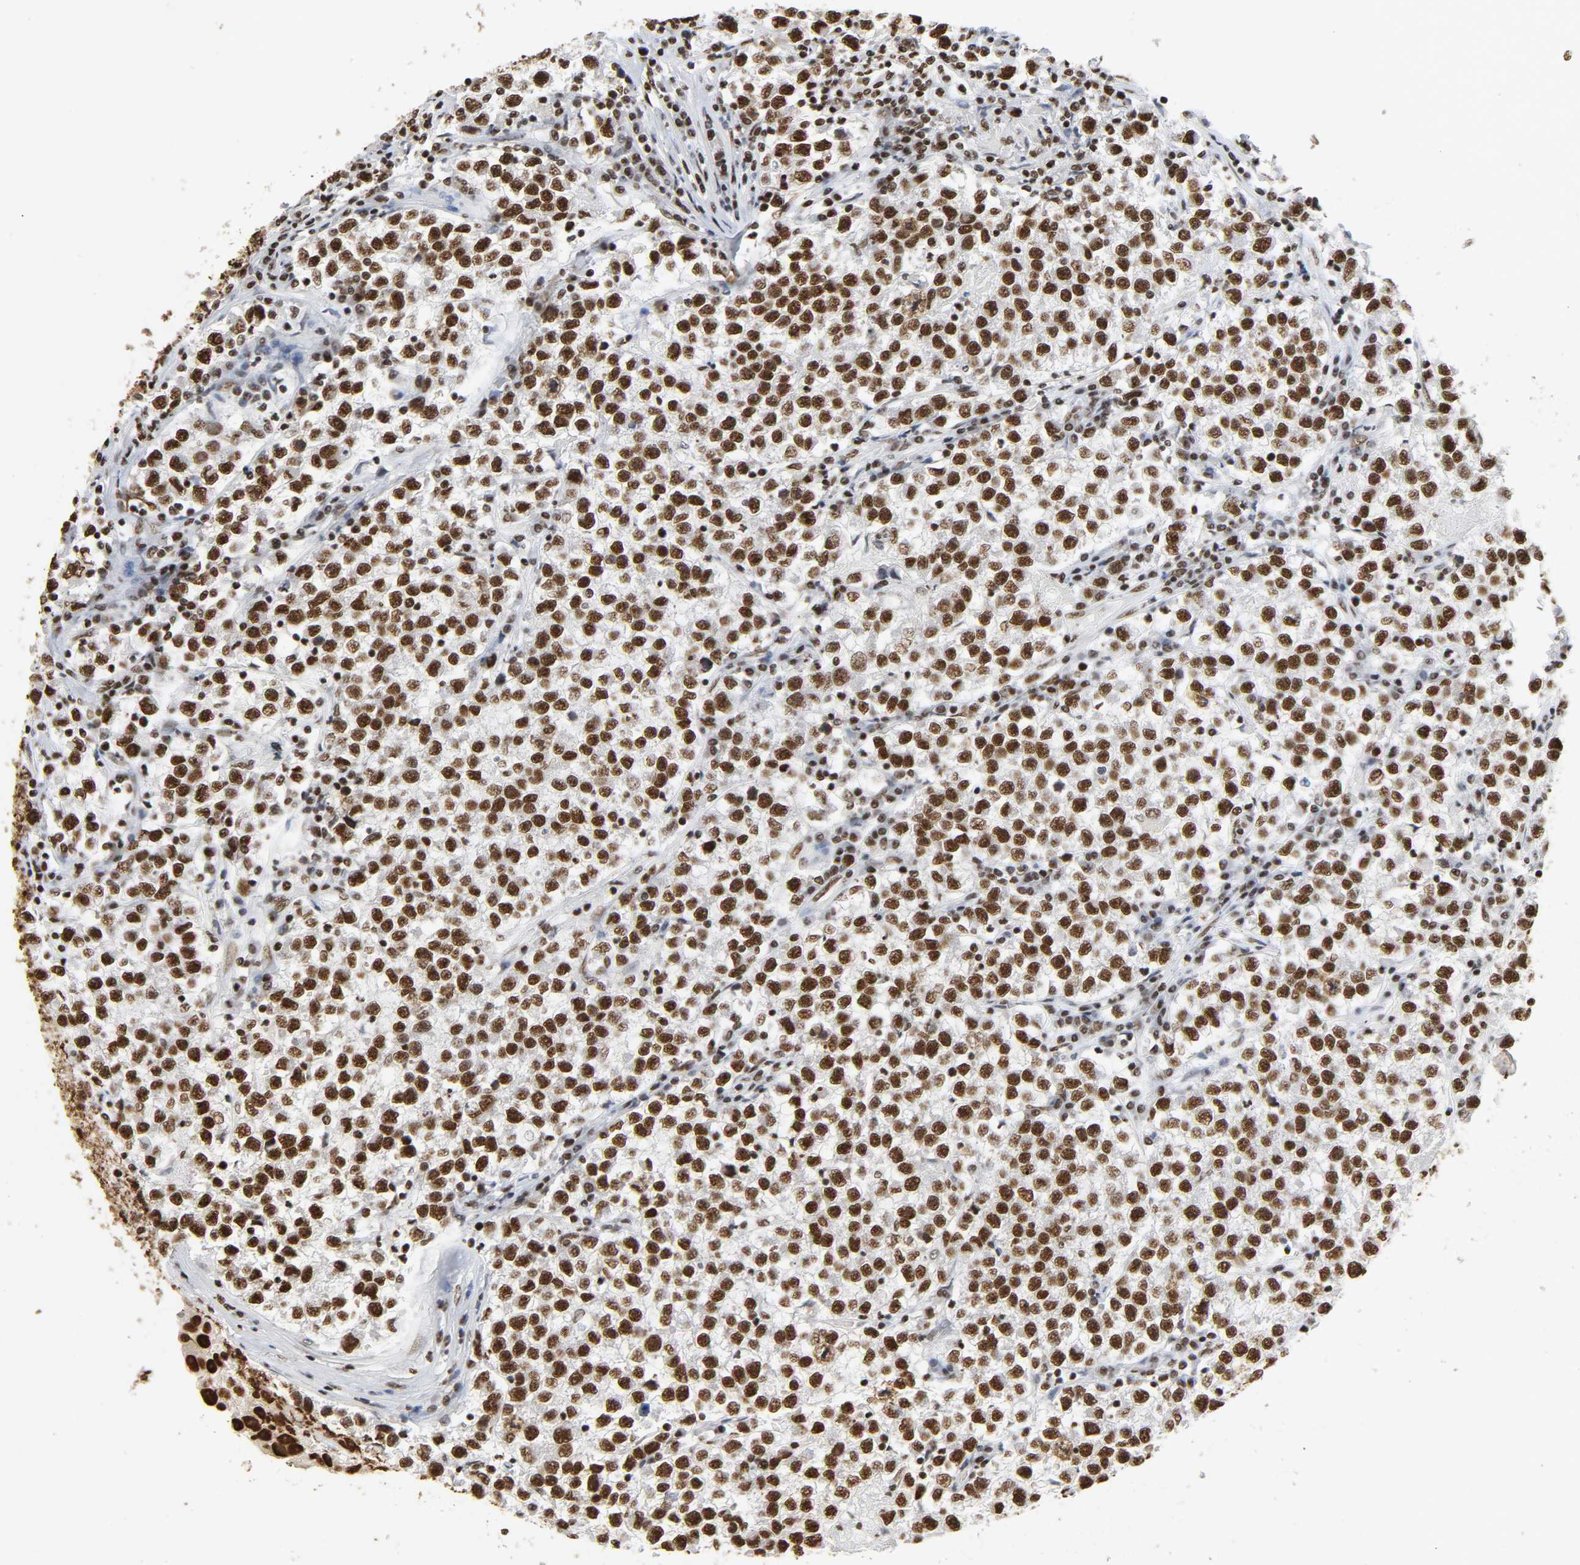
{"staining": {"intensity": "strong", "quantity": ">75%", "location": "nuclear"}, "tissue": "testis cancer", "cell_type": "Tumor cells", "image_type": "cancer", "snomed": [{"axis": "morphology", "description": "Seminoma, NOS"}, {"axis": "topography", "description": "Testis"}], "caption": "Human testis seminoma stained for a protein (brown) shows strong nuclear positive expression in about >75% of tumor cells.", "gene": "HNRNPC", "patient": {"sex": "male", "age": 22}}